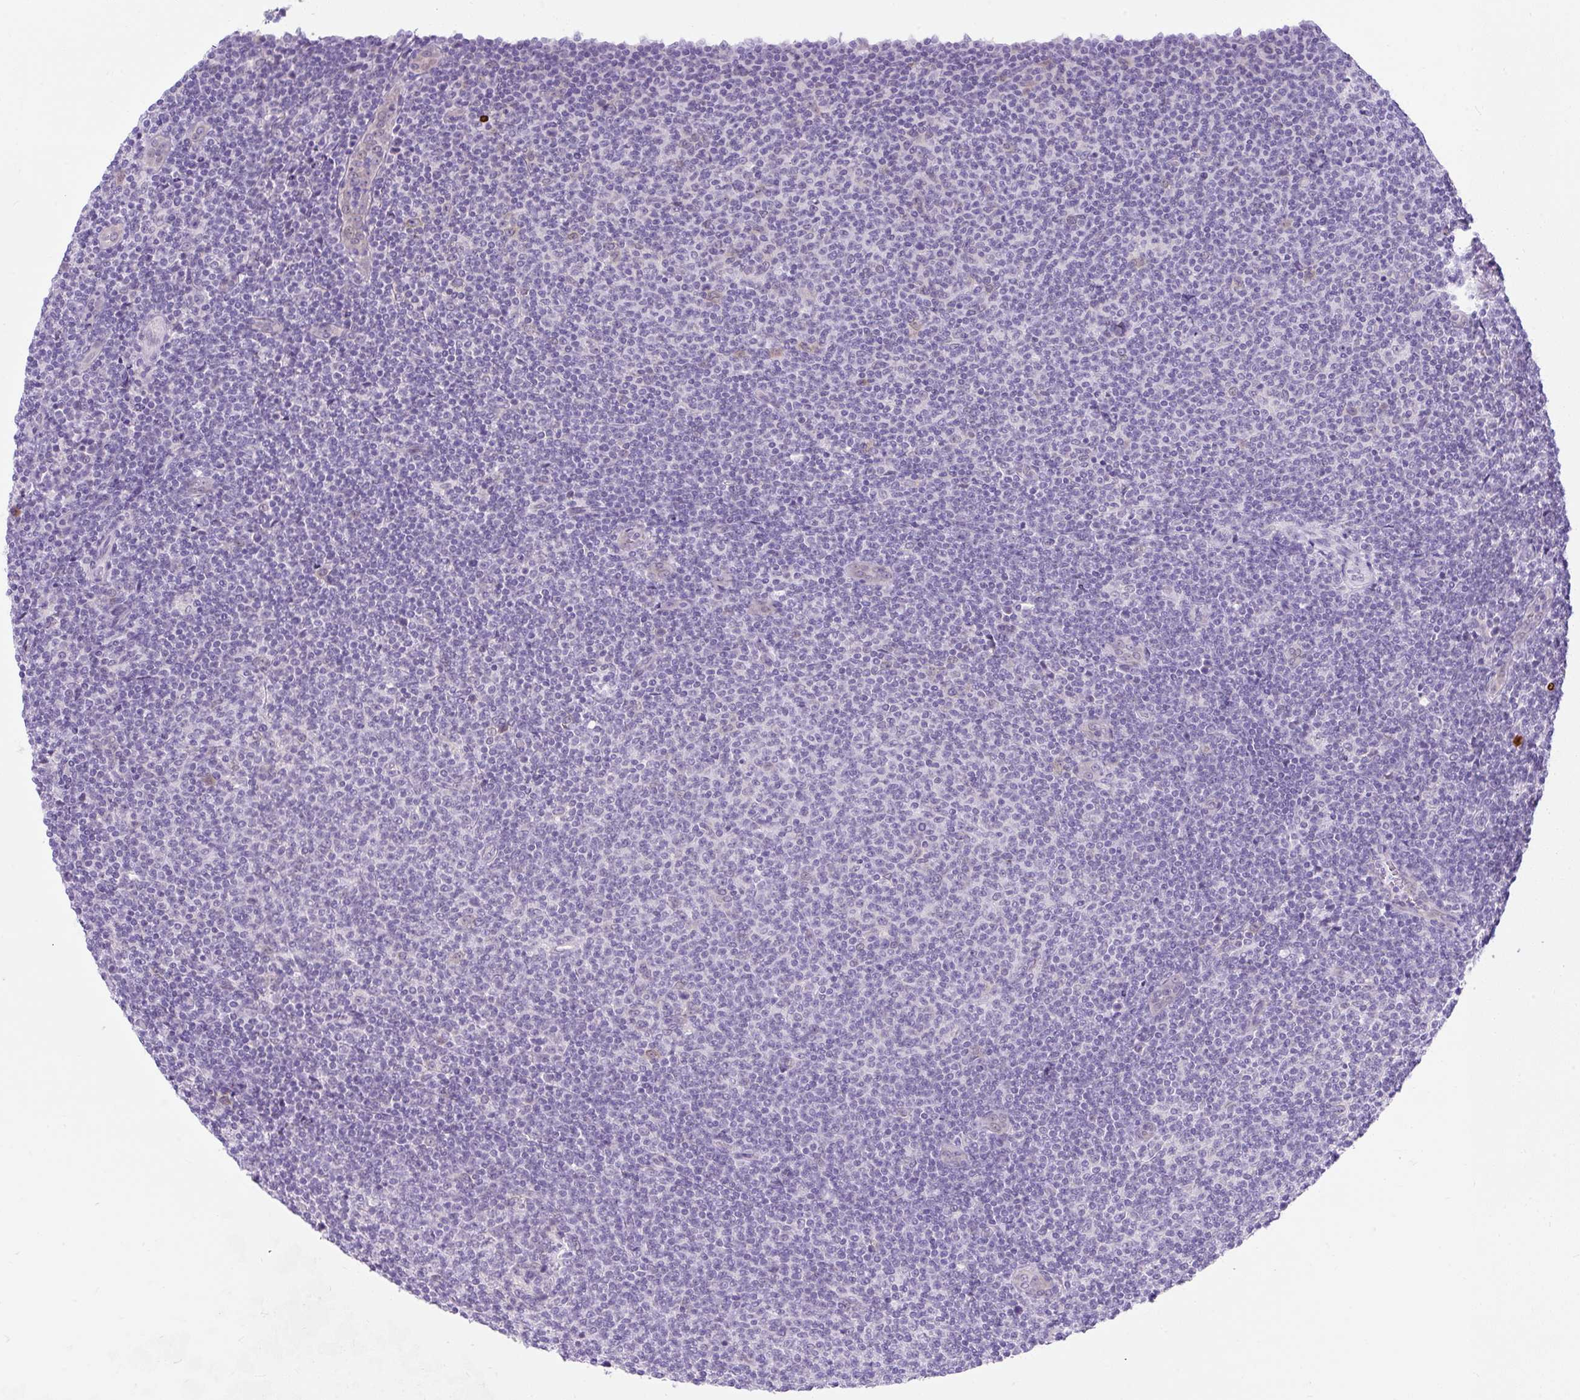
{"staining": {"intensity": "negative", "quantity": "none", "location": "none"}, "tissue": "lymphoma", "cell_type": "Tumor cells", "image_type": "cancer", "snomed": [{"axis": "morphology", "description": "Malignant lymphoma, non-Hodgkin's type, Low grade"}, {"axis": "topography", "description": "Lymph node"}], "caption": "Histopathology image shows no significant protein positivity in tumor cells of malignant lymphoma, non-Hodgkin's type (low-grade).", "gene": "GOLGA8A", "patient": {"sex": "male", "age": 66}}